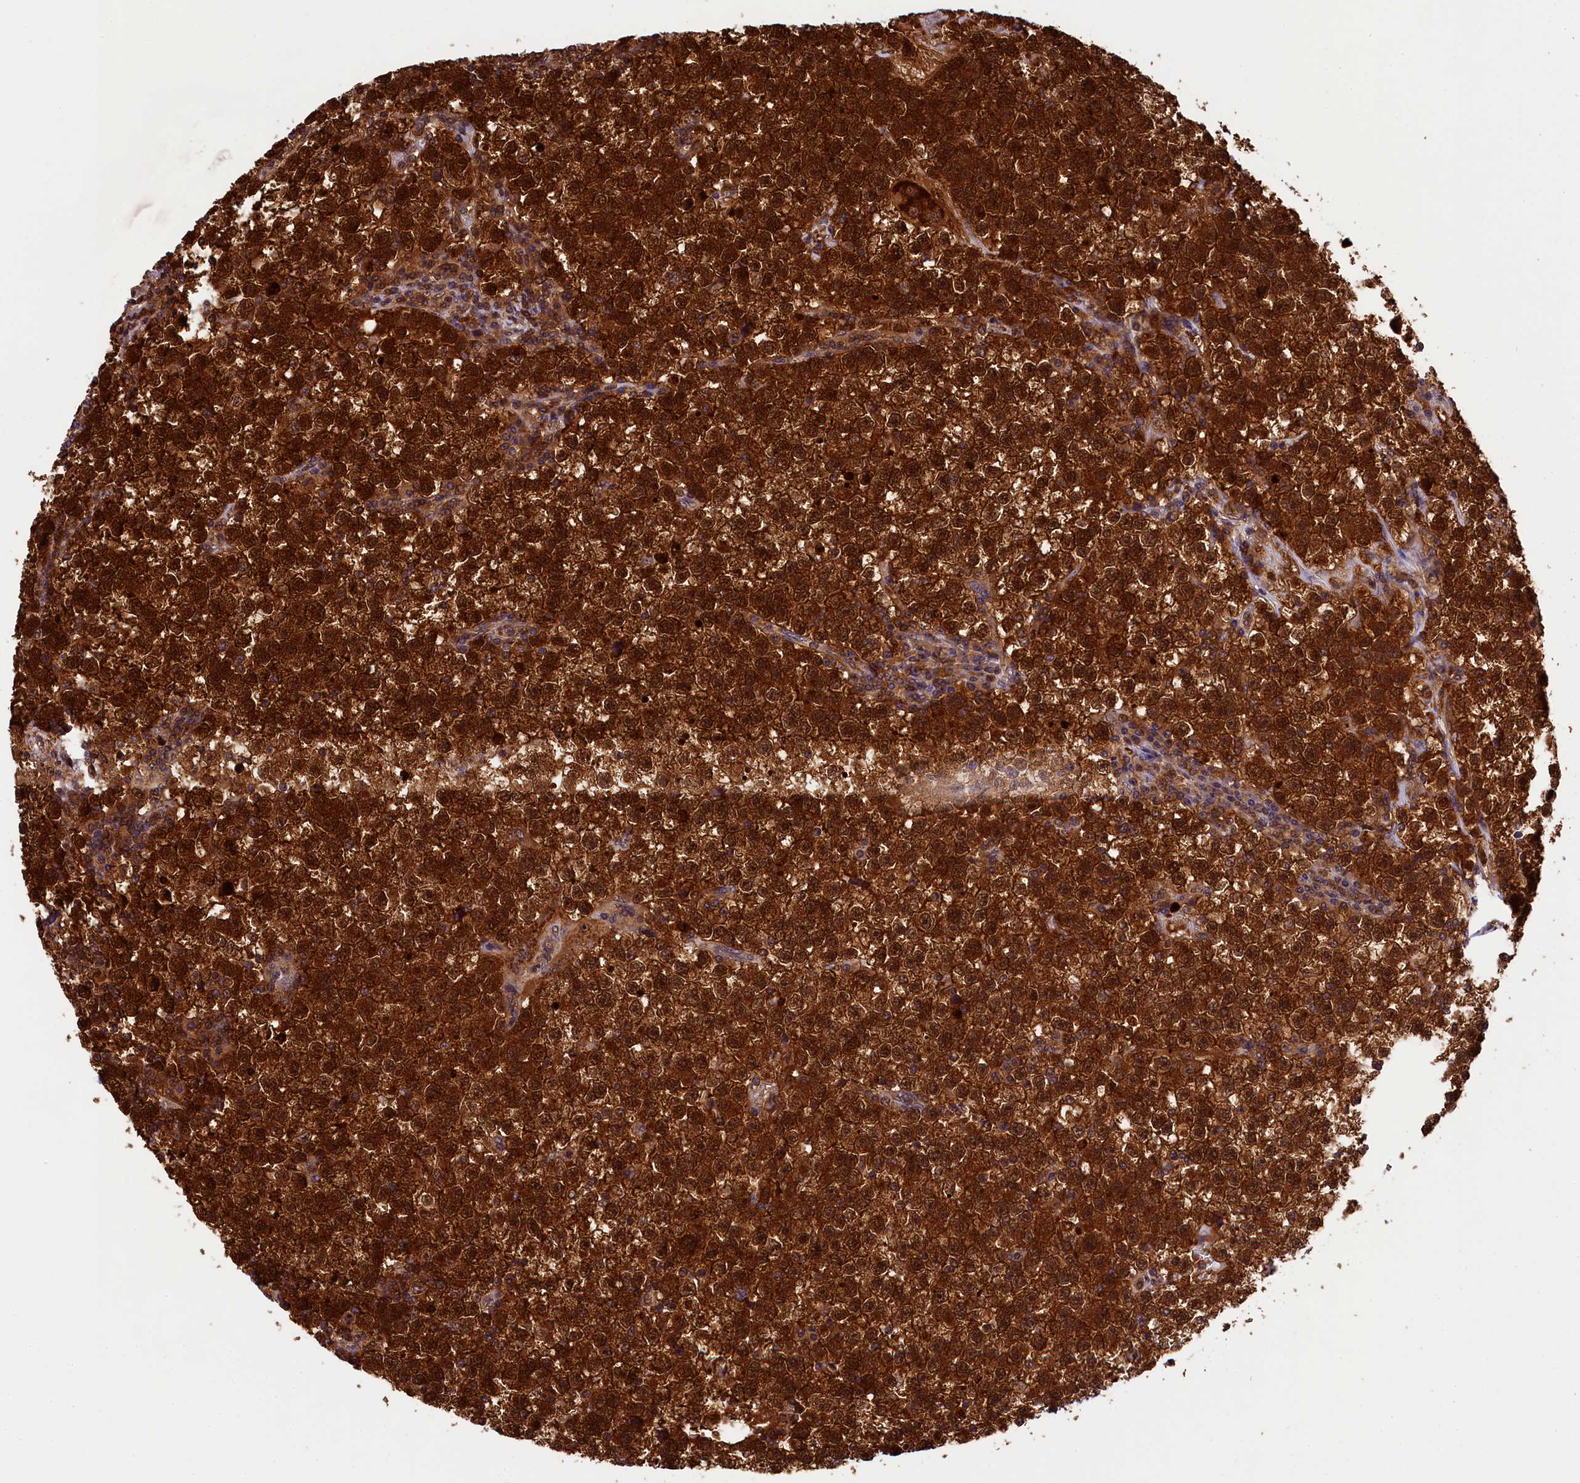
{"staining": {"intensity": "strong", "quantity": ">75%", "location": "cytoplasmic/membranous,nuclear"}, "tissue": "testis cancer", "cell_type": "Tumor cells", "image_type": "cancer", "snomed": [{"axis": "morphology", "description": "Seminoma, NOS"}, {"axis": "topography", "description": "Testis"}], "caption": "Immunohistochemical staining of human testis cancer (seminoma) exhibits high levels of strong cytoplasmic/membranous and nuclear positivity in about >75% of tumor cells.", "gene": "EIF6", "patient": {"sex": "male", "age": 22}}